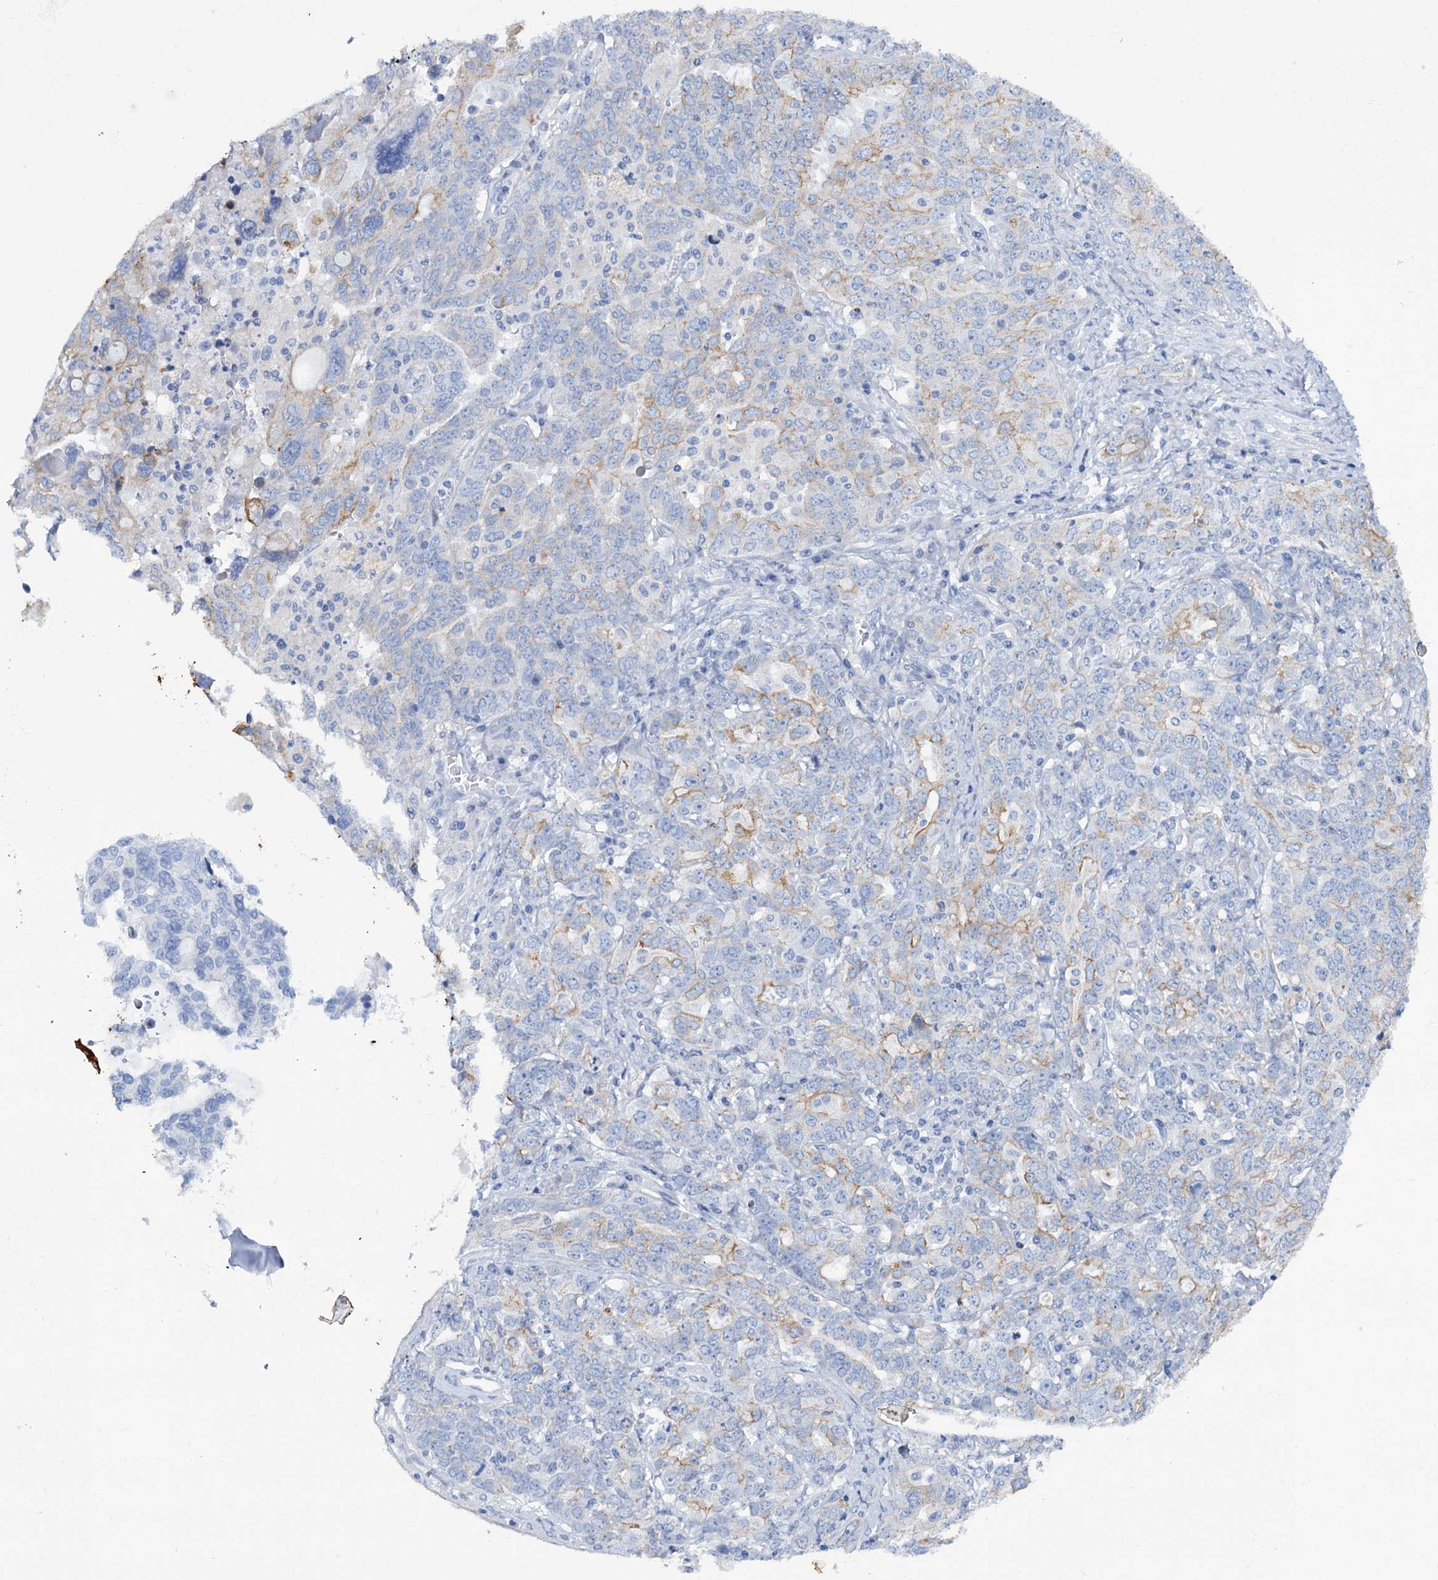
{"staining": {"intensity": "moderate", "quantity": "<25%", "location": "cytoplasmic/membranous"}, "tissue": "ovarian cancer", "cell_type": "Tumor cells", "image_type": "cancer", "snomed": [{"axis": "morphology", "description": "Carcinoma, endometroid"}, {"axis": "topography", "description": "Ovary"}], "caption": "Immunohistochemical staining of ovarian cancer (endometroid carcinoma) exhibits low levels of moderate cytoplasmic/membranous positivity in about <25% of tumor cells.", "gene": "FAAP20", "patient": {"sex": "female", "age": 62}}